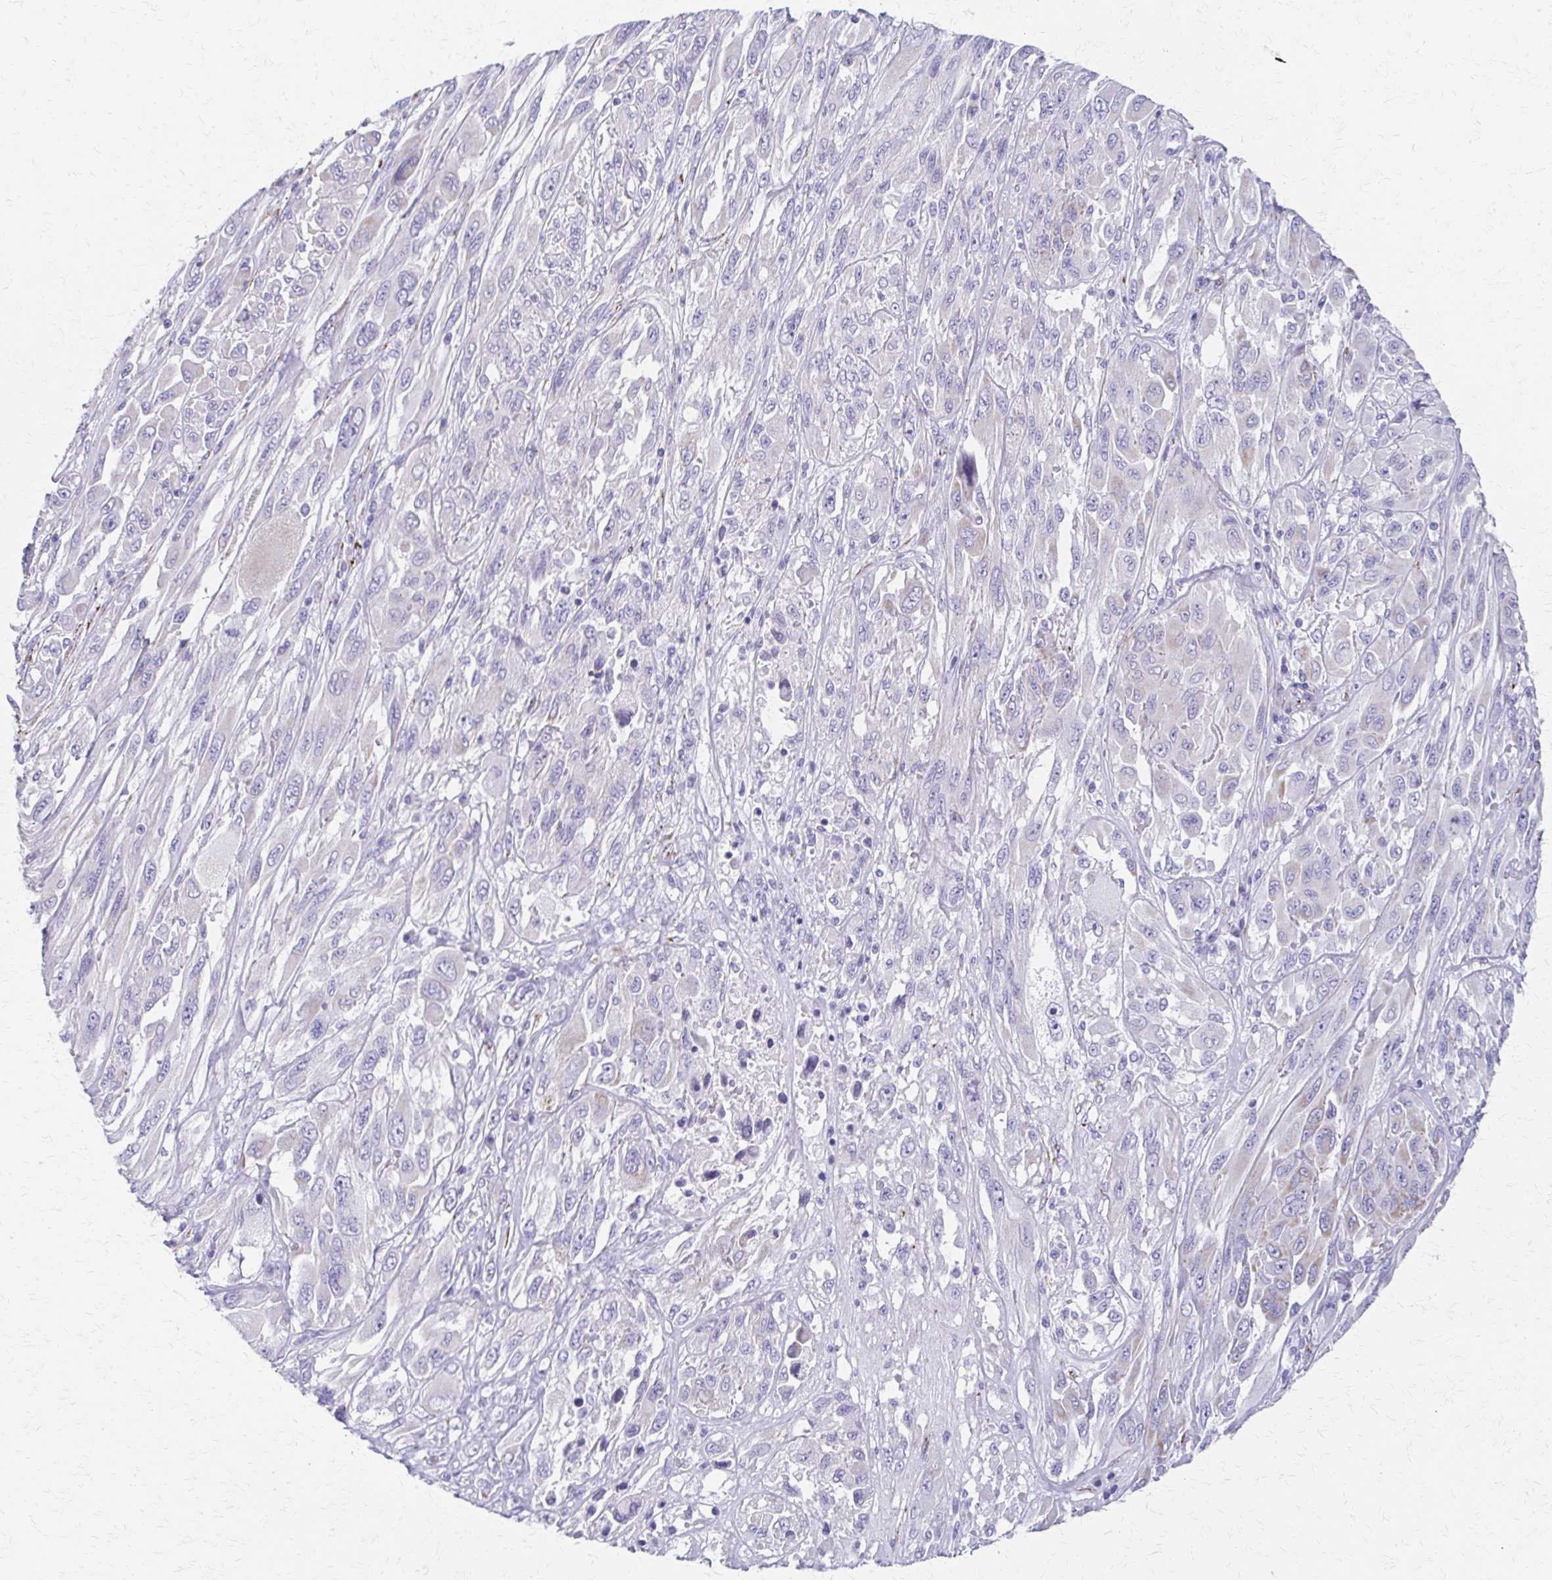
{"staining": {"intensity": "negative", "quantity": "none", "location": "none"}, "tissue": "melanoma", "cell_type": "Tumor cells", "image_type": "cancer", "snomed": [{"axis": "morphology", "description": "Malignant melanoma, NOS"}, {"axis": "topography", "description": "Skin"}], "caption": "An IHC image of melanoma is shown. There is no staining in tumor cells of melanoma. (Brightfield microscopy of DAB (3,3'-diaminobenzidine) immunohistochemistry (IHC) at high magnification).", "gene": "ZSCAN5B", "patient": {"sex": "female", "age": 91}}